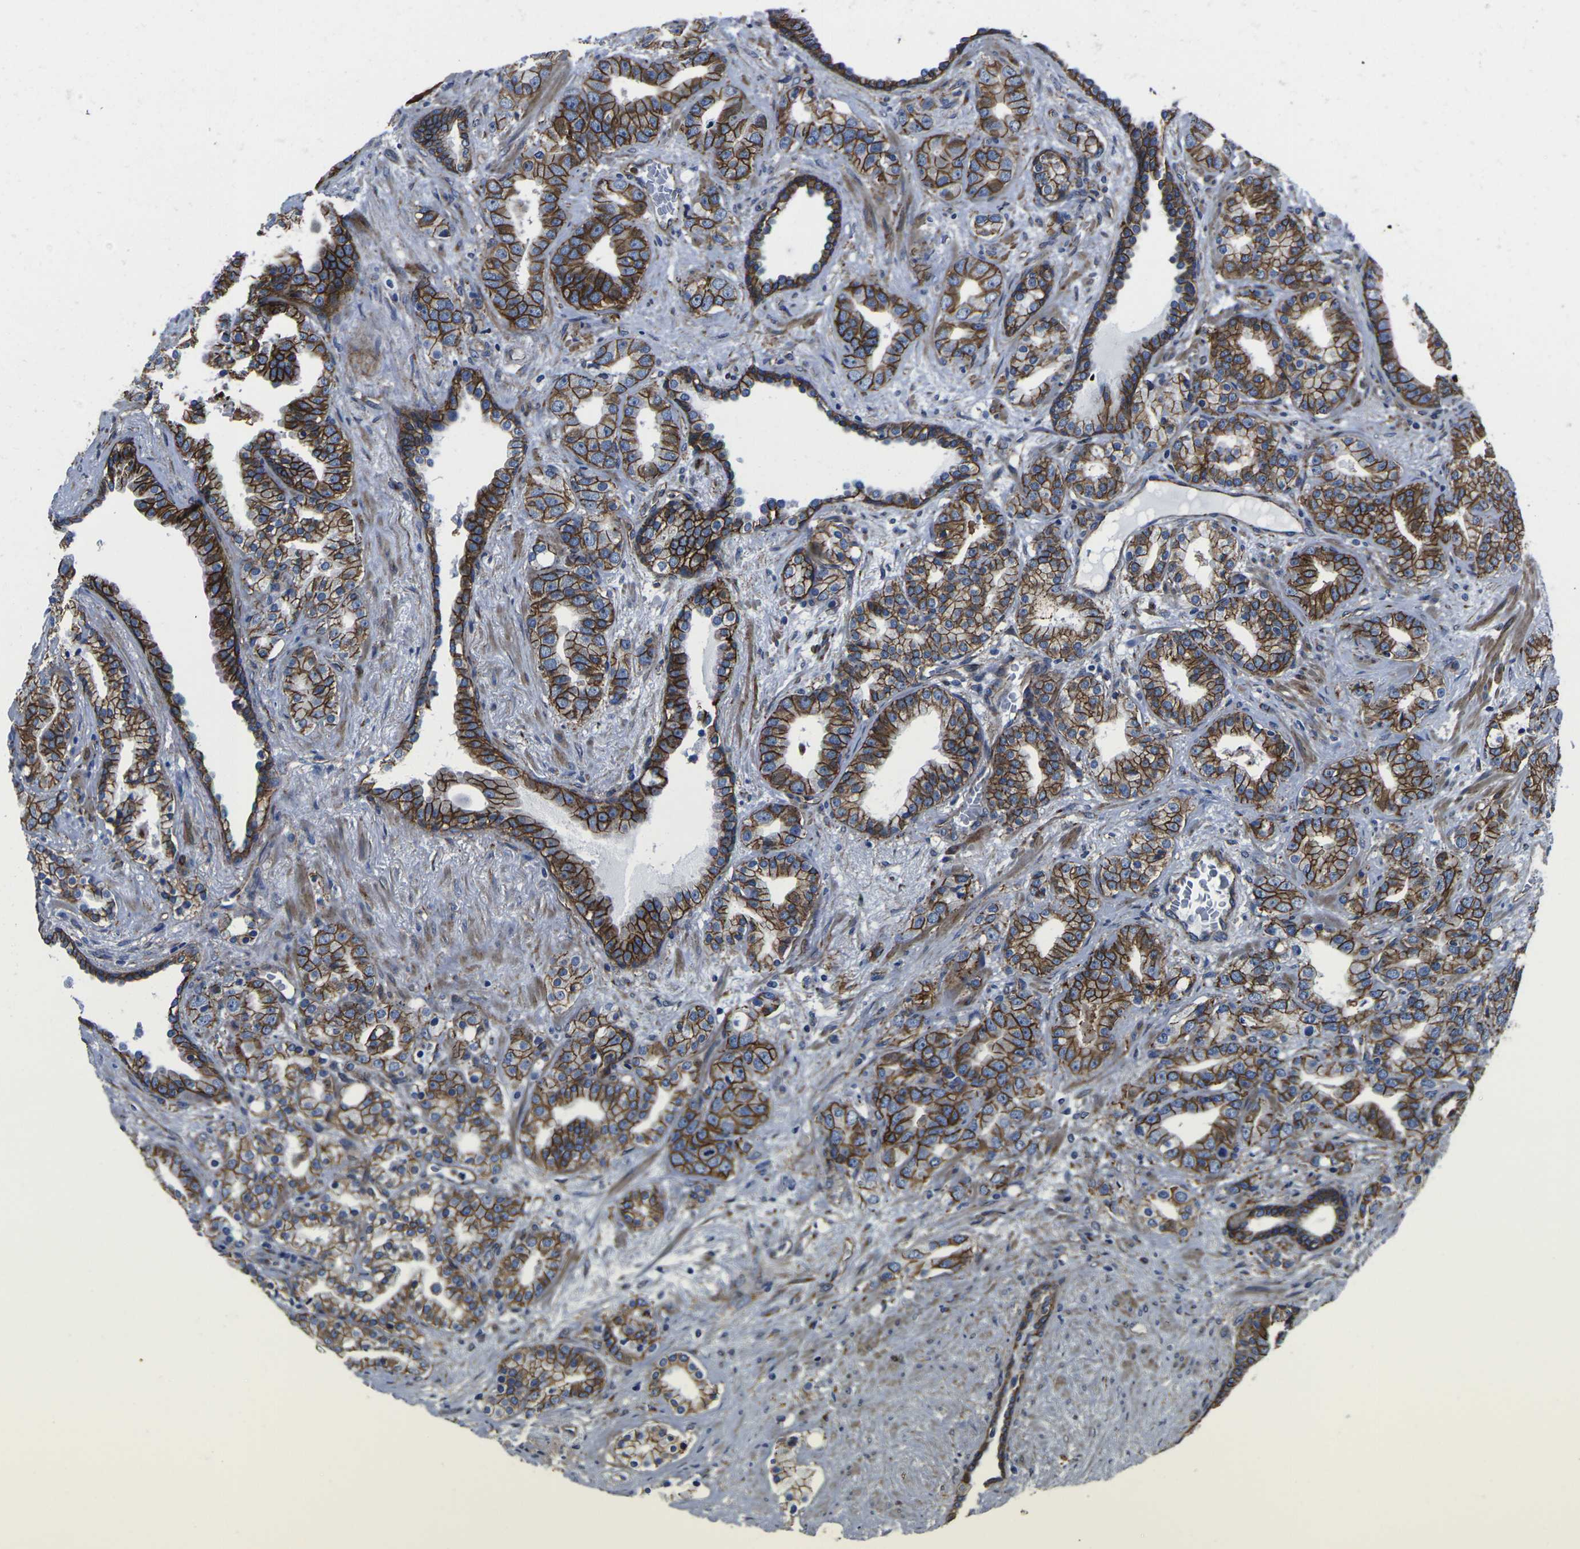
{"staining": {"intensity": "strong", "quantity": ">75%", "location": "cytoplasmic/membranous"}, "tissue": "prostate cancer", "cell_type": "Tumor cells", "image_type": "cancer", "snomed": [{"axis": "morphology", "description": "Adenocarcinoma, High grade"}, {"axis": "topography", "description": "Prostate"}], "caption": "Adenocarcinoma (high-grade) (prostate) stained for a protein displays strong cytoplasmic/membranous positivity in tumor cells. Immunohistochemistry stains the protein of interest in brown and the nuclei are stained blue.", "gene": "NUMB", "patient": {"sex": "male", "age": 85}}